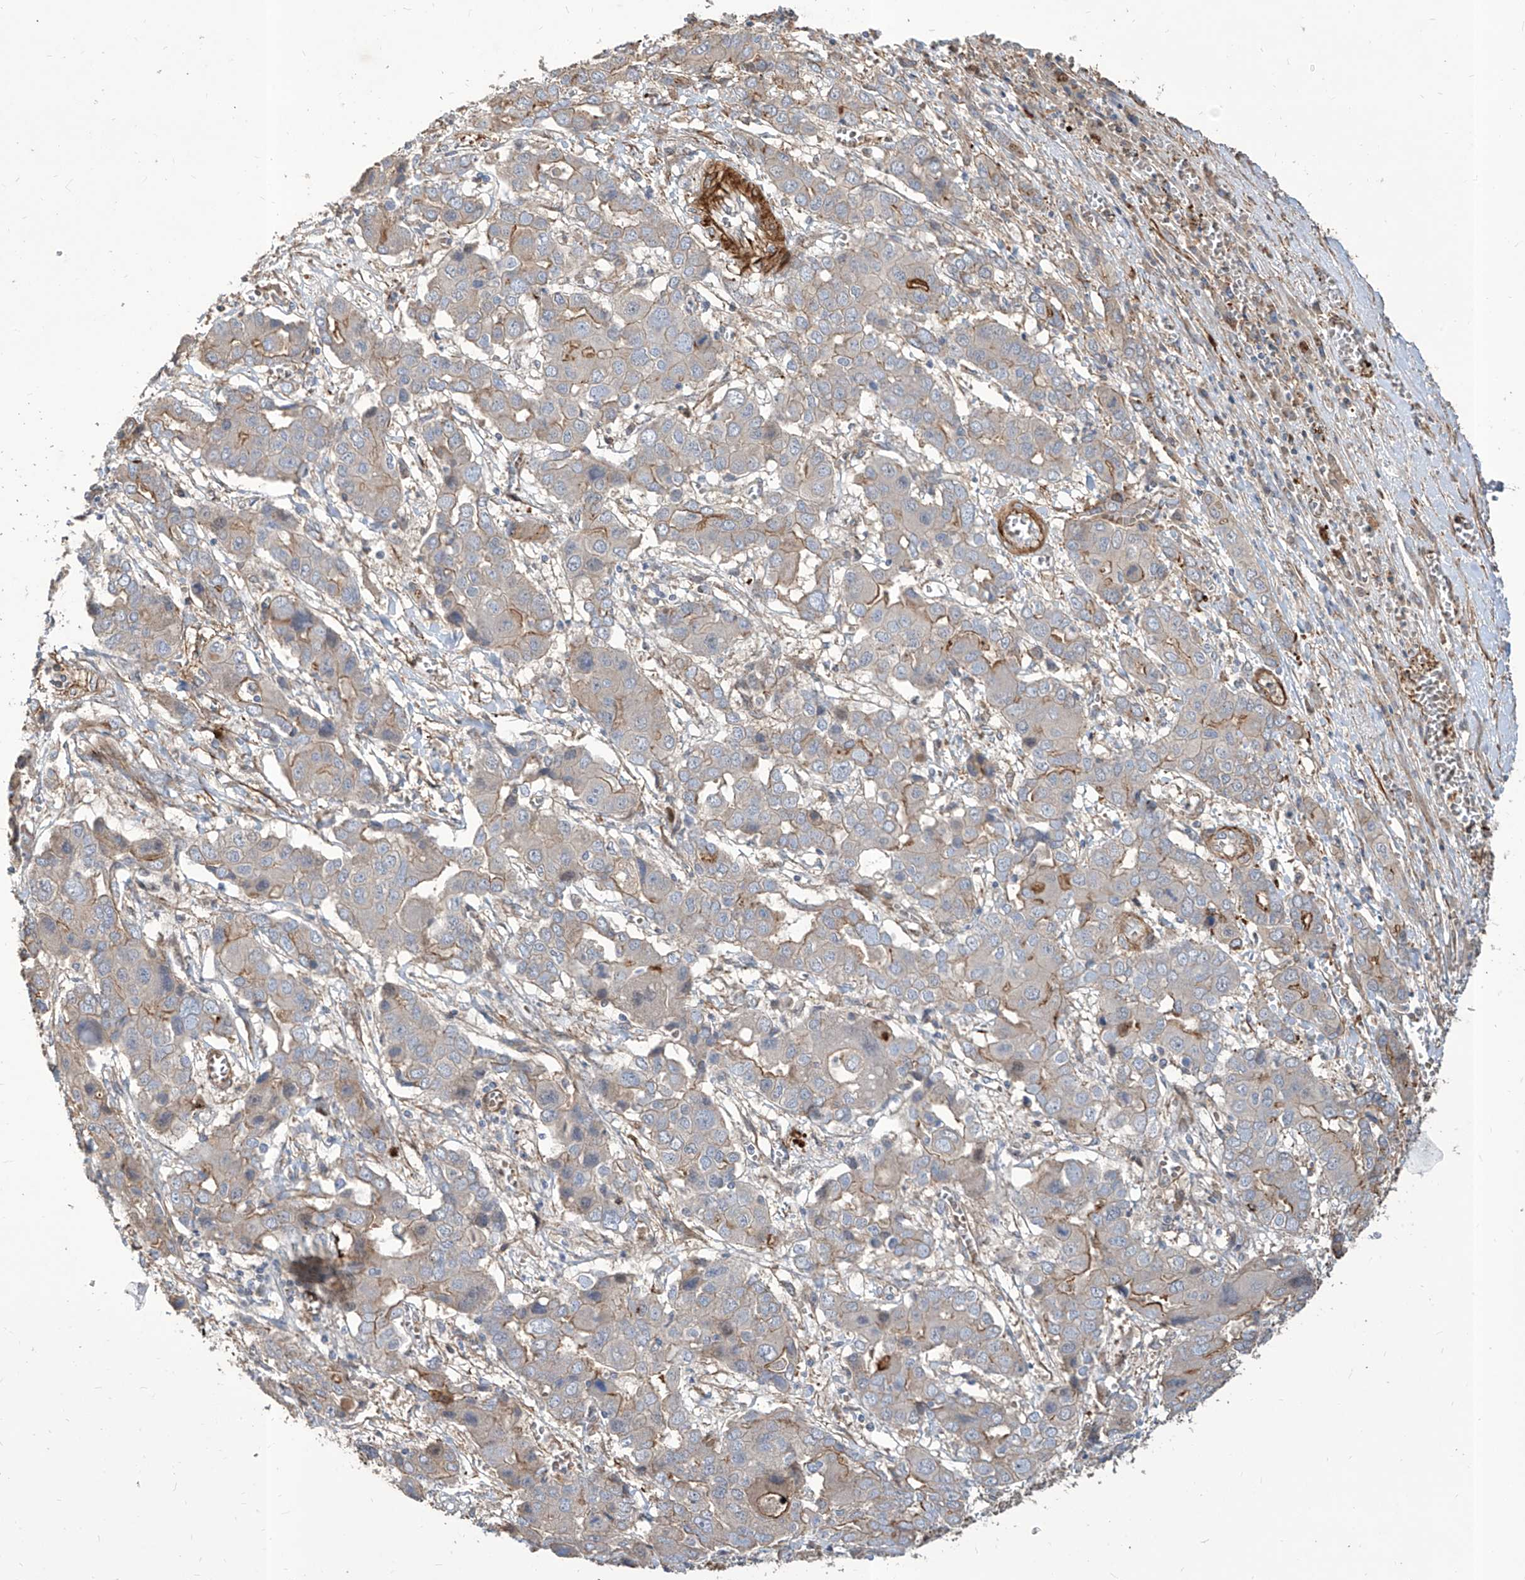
{"staining": {"intensity": "moderate", "quantity": "<25%", "location": "cytoplasmic/membranous"}, "tissue": "liver cancer", "cell_type": "Tumor cells", "image_type": "cancer", "snomed": [{"axis": "morphology", "description": "Cholangiocarcinoma"}, {"axis": "topography", "description": "Liver"}], "caption": "This is a micrograph of IHC staining of cholangiocarcinoma (liver), which shows moderate expression in the cytoplasmic/membranous of tumor cells.", "gene": "FAM83B", "patient": {"sex": "male", "age": 67}}